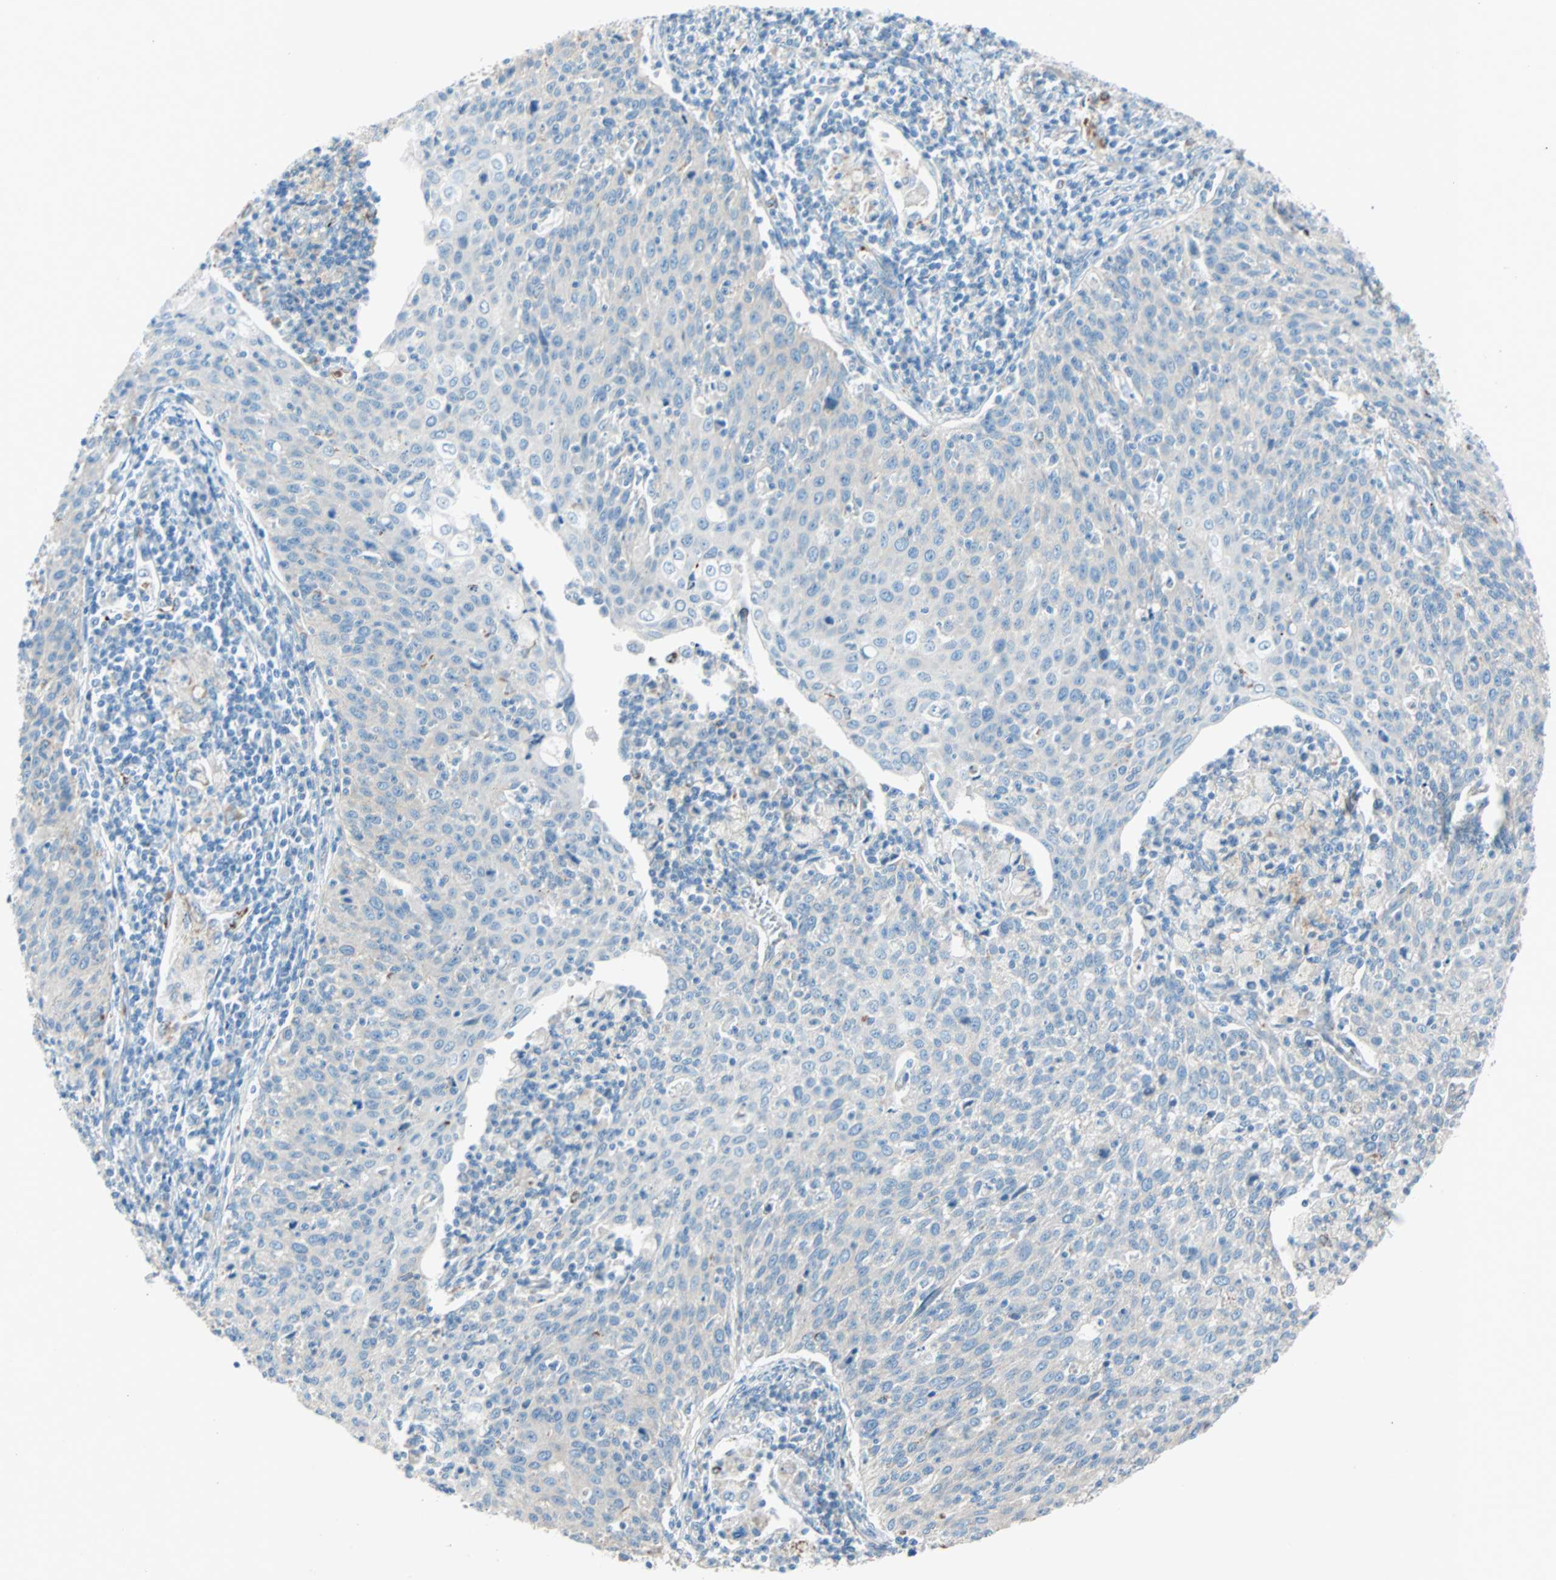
{"staining": {"intensity": "moderate", "quantity": ">75%", "location": "cytoplasmic/membranous"}, "tissue": "cervical cancer", "cell_type": "Tumor cells", "image_type": "cancer", "snomed": [{"axis": "morphology", "description": "Squamous cell carcinoma, NOS"}, {"axis": "topography", "description": "Cervix"}], "caption": "This photomicrograph exhibits cervical cancer (squamous cell carcinoma) stained with immunohistochemistry to label a protein in brown. The cytoplasmic/membranous of tumor cells show moderate positivity for the protein. Nuclei are counter-stained blue.", "gene": "LY6G6F", "patient": {"sex": "female", "age": 38}}